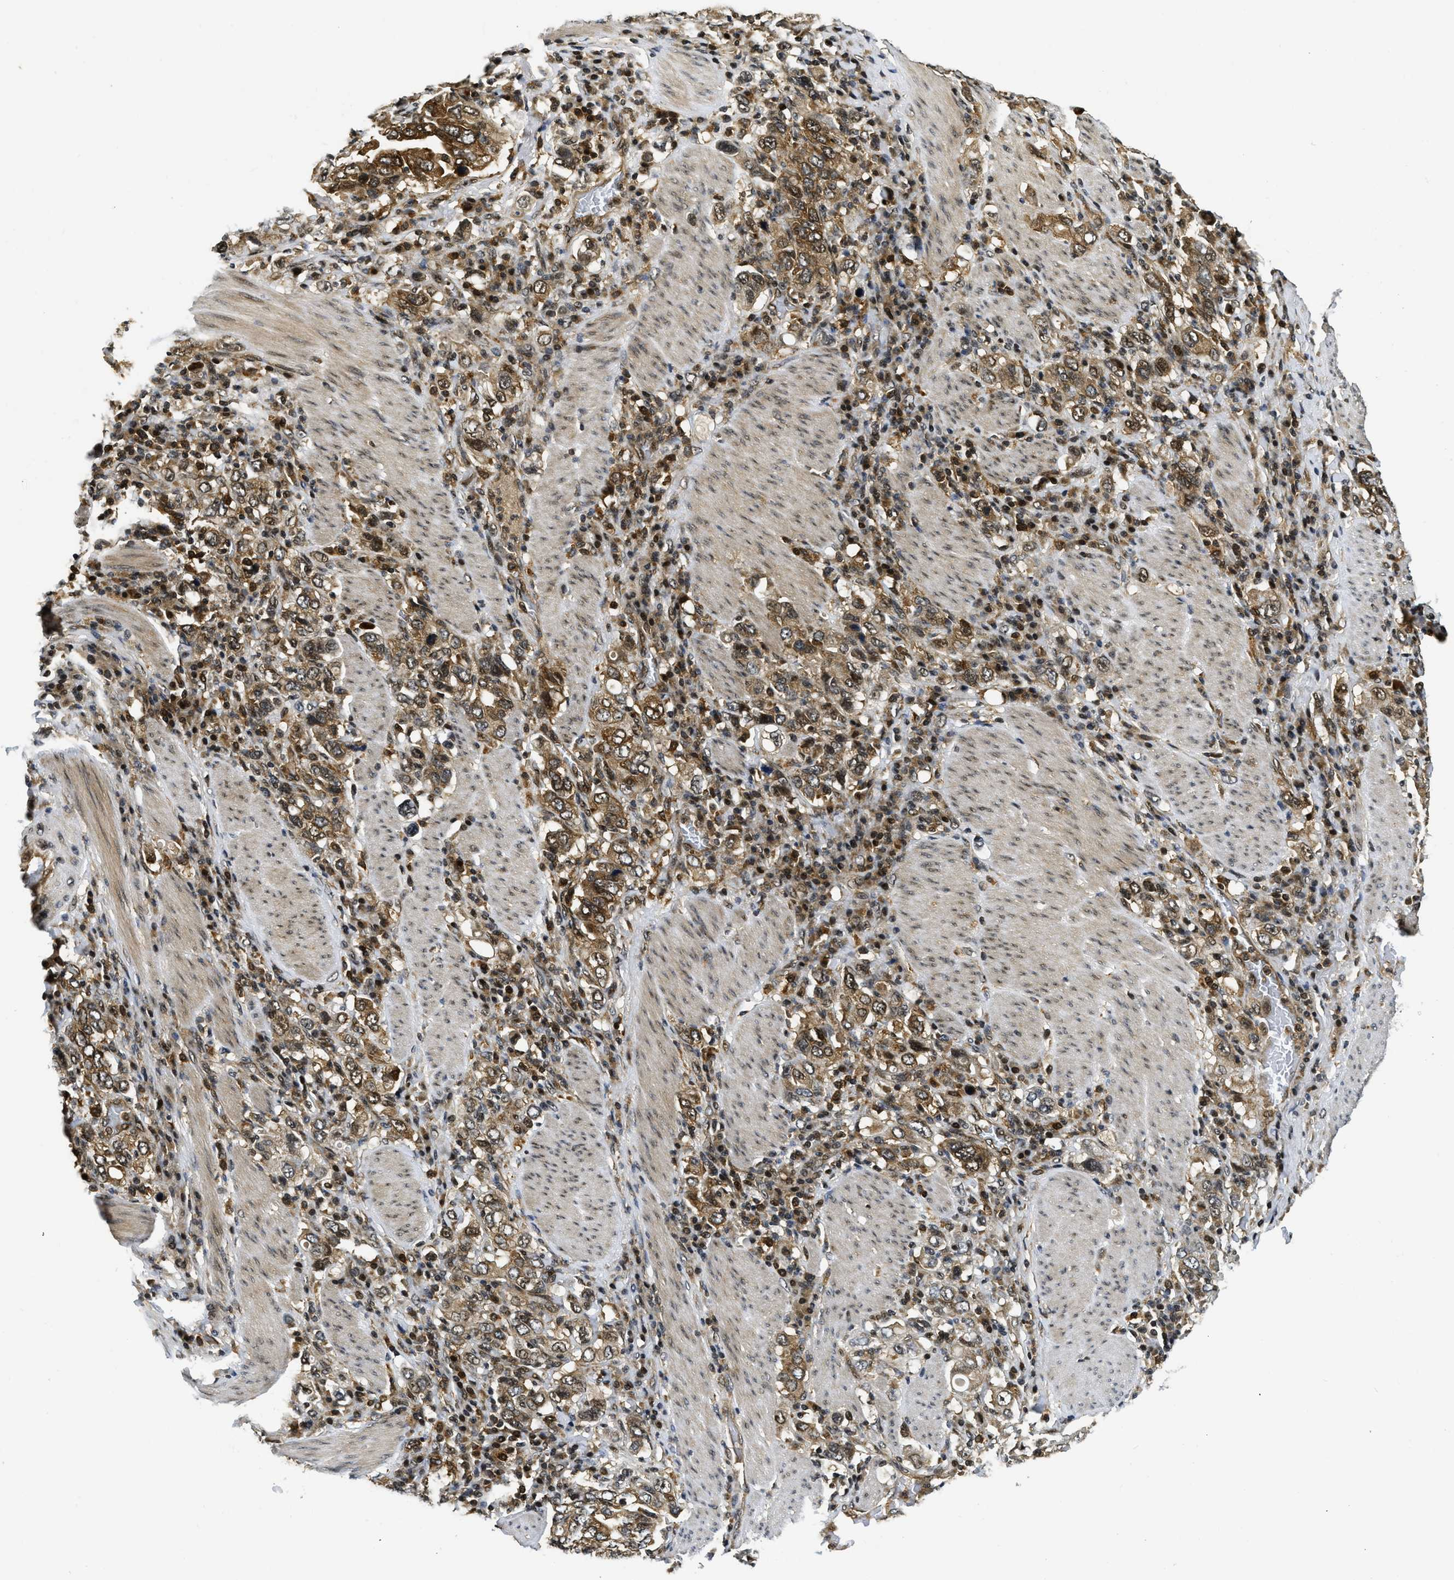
{"staining": {"intensity": "moderate", "quantity": ">75%", "location": "cytoplasmic/membranous"}, "tissue": "stomach cancer", "cell_type": "Tumor cells", "image_type": "cancer", "snomed": [{"axis": "morphology", "description": "Adenocarcinoma, NOS"}, {"axis": "topography", "description": "Stomach, upper"}], "caption": "DAB (3,3'-diaminobenzidine) immunohistochemical staining of stomach adenocarcinoma reveals moderate cytoplasmic/membranous protein staining in about >75% of tumor cells.", "gene": "ADSL", "patient": {"sex": "male", "age": 62}}